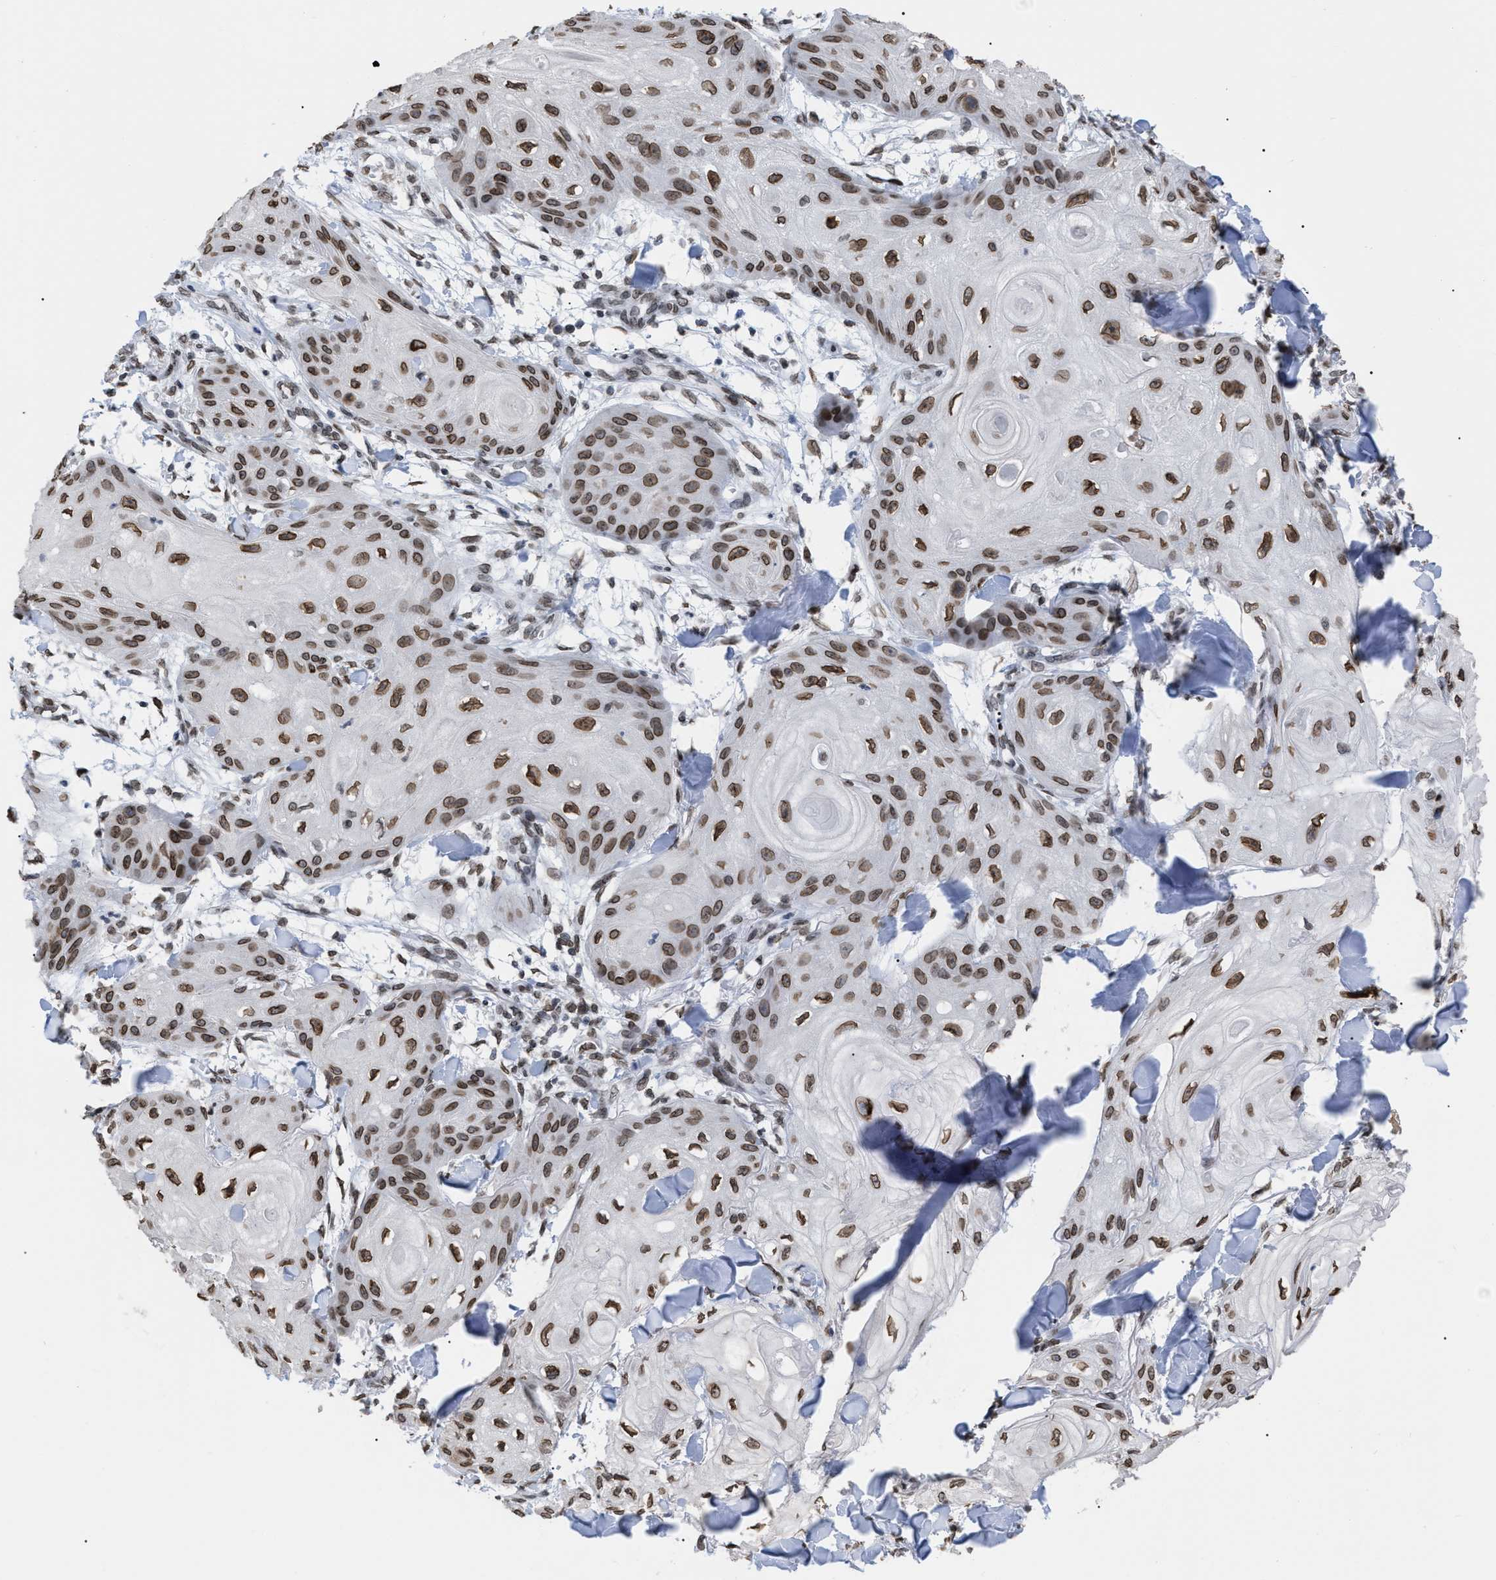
{"staining": {"intensity": "moderate", "quantity": ">75%", "location": "cytoplasmic/membranous,nuclear"}, "tissue": "skin cancer", "cell_type": "Tumor cells", "image_type": "cancer", "snomed": [{"axis": "morphology", "description": "Squamous cell carcinoma, NOS"}, {"axis": "topography", "description": "Skin"}], "caption": "Human skin cancer stained with a brown dye shows moderate cytoplasmic/membranous and nuclear positive staining in about >75% of tumor cells.", "gene": "TPR", "patient": {"sex": "male", "age": 74}}